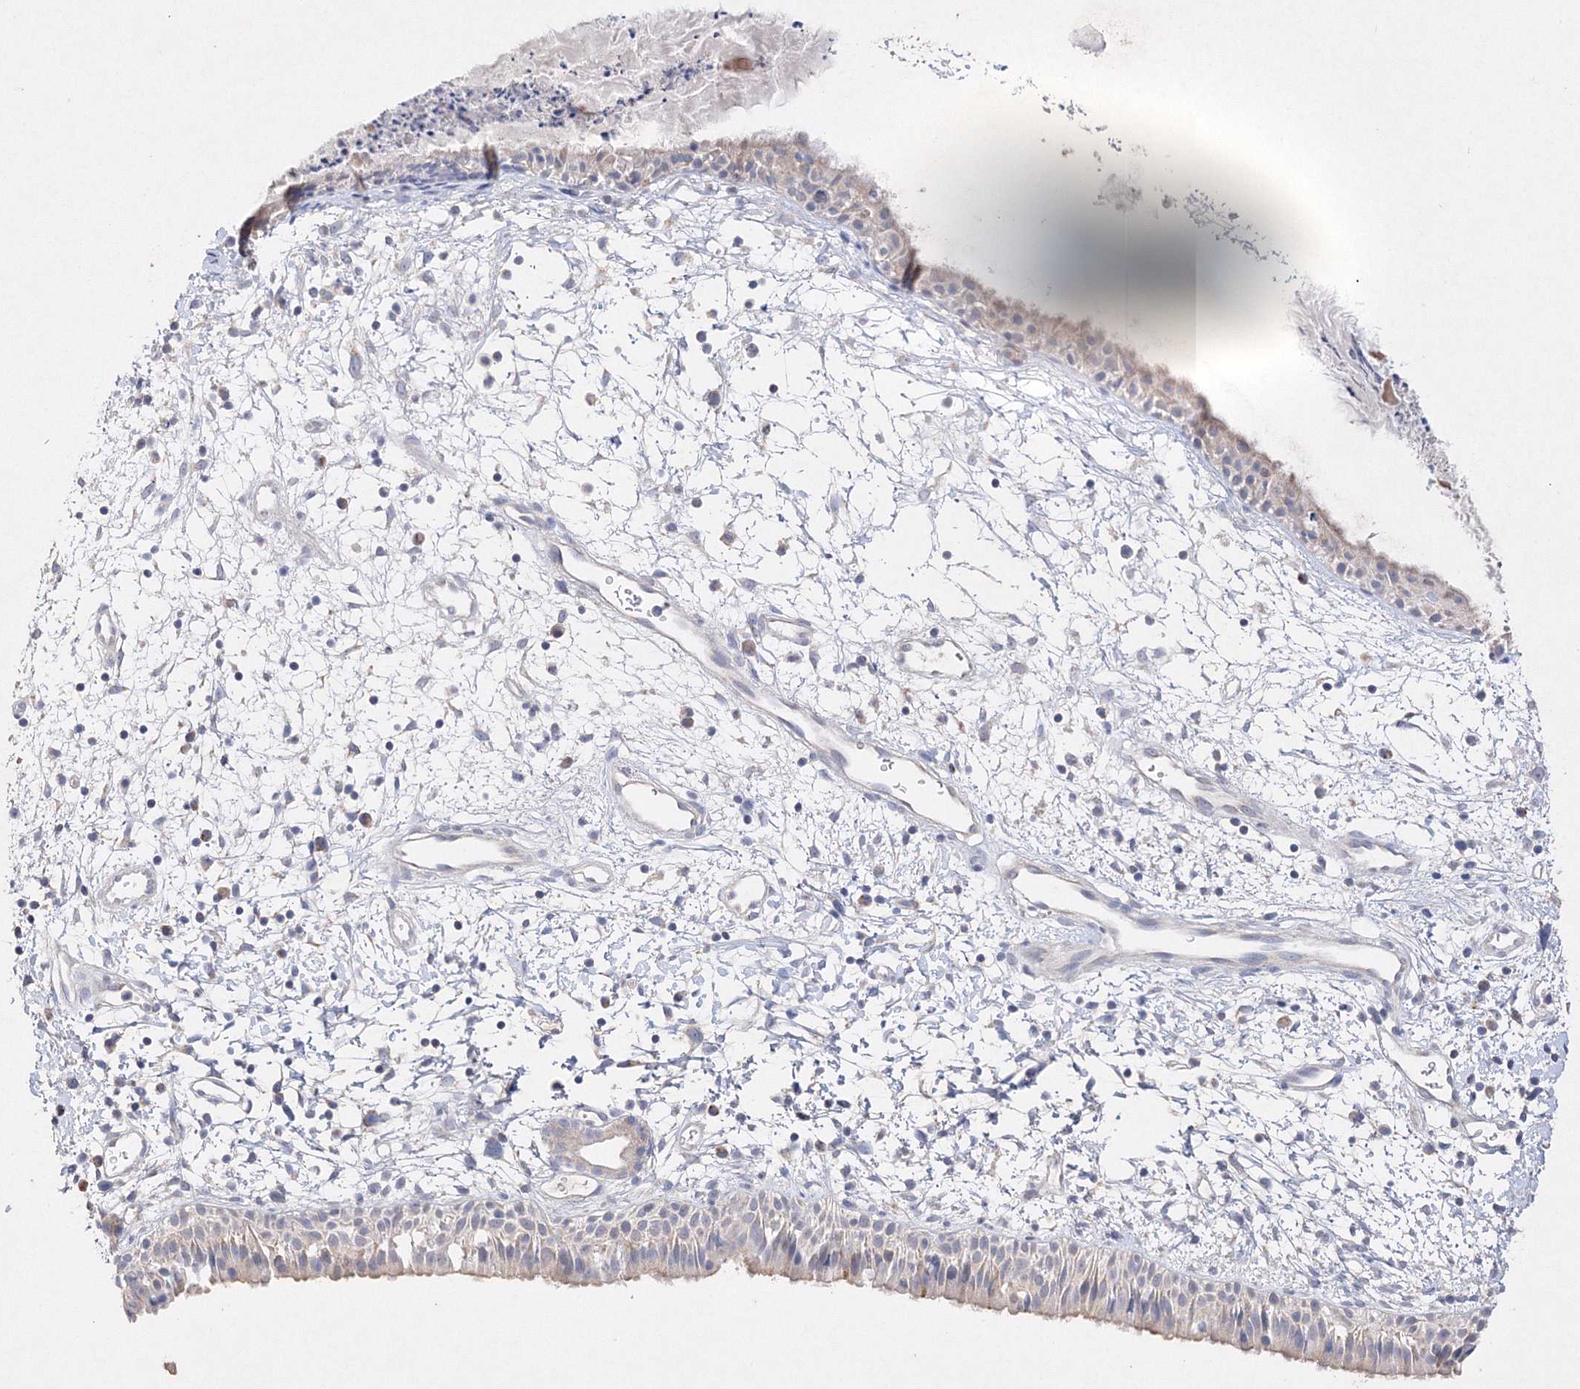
{"staining": {"intensity": "weak", "quantity": "<25%", "location": "cytoplasmic/membranous"}, "tissue": "nasopharynx", "cell_type": "Respiratory epithelial cells", "image_type": "normal", "snomed": [{"axis": "morphology", "description": "Normal tissue, NOS"}, {"axis": "topography", "description": "Nasopharynx"}], "caption": "Immunohistochemistry histopathology image of unremarkable nasopharynx: human nasopharynx stained with DAB (3,3'-diaminobenzidine) exhibits no significant protein expression in respiratory epithelial cells. (Brightfield microscopy of DAB (3,3'-diaminobenzidine) IHC at high magnification).", "gene": "GLS", "patient": {"sex": "male", "age": 22}}